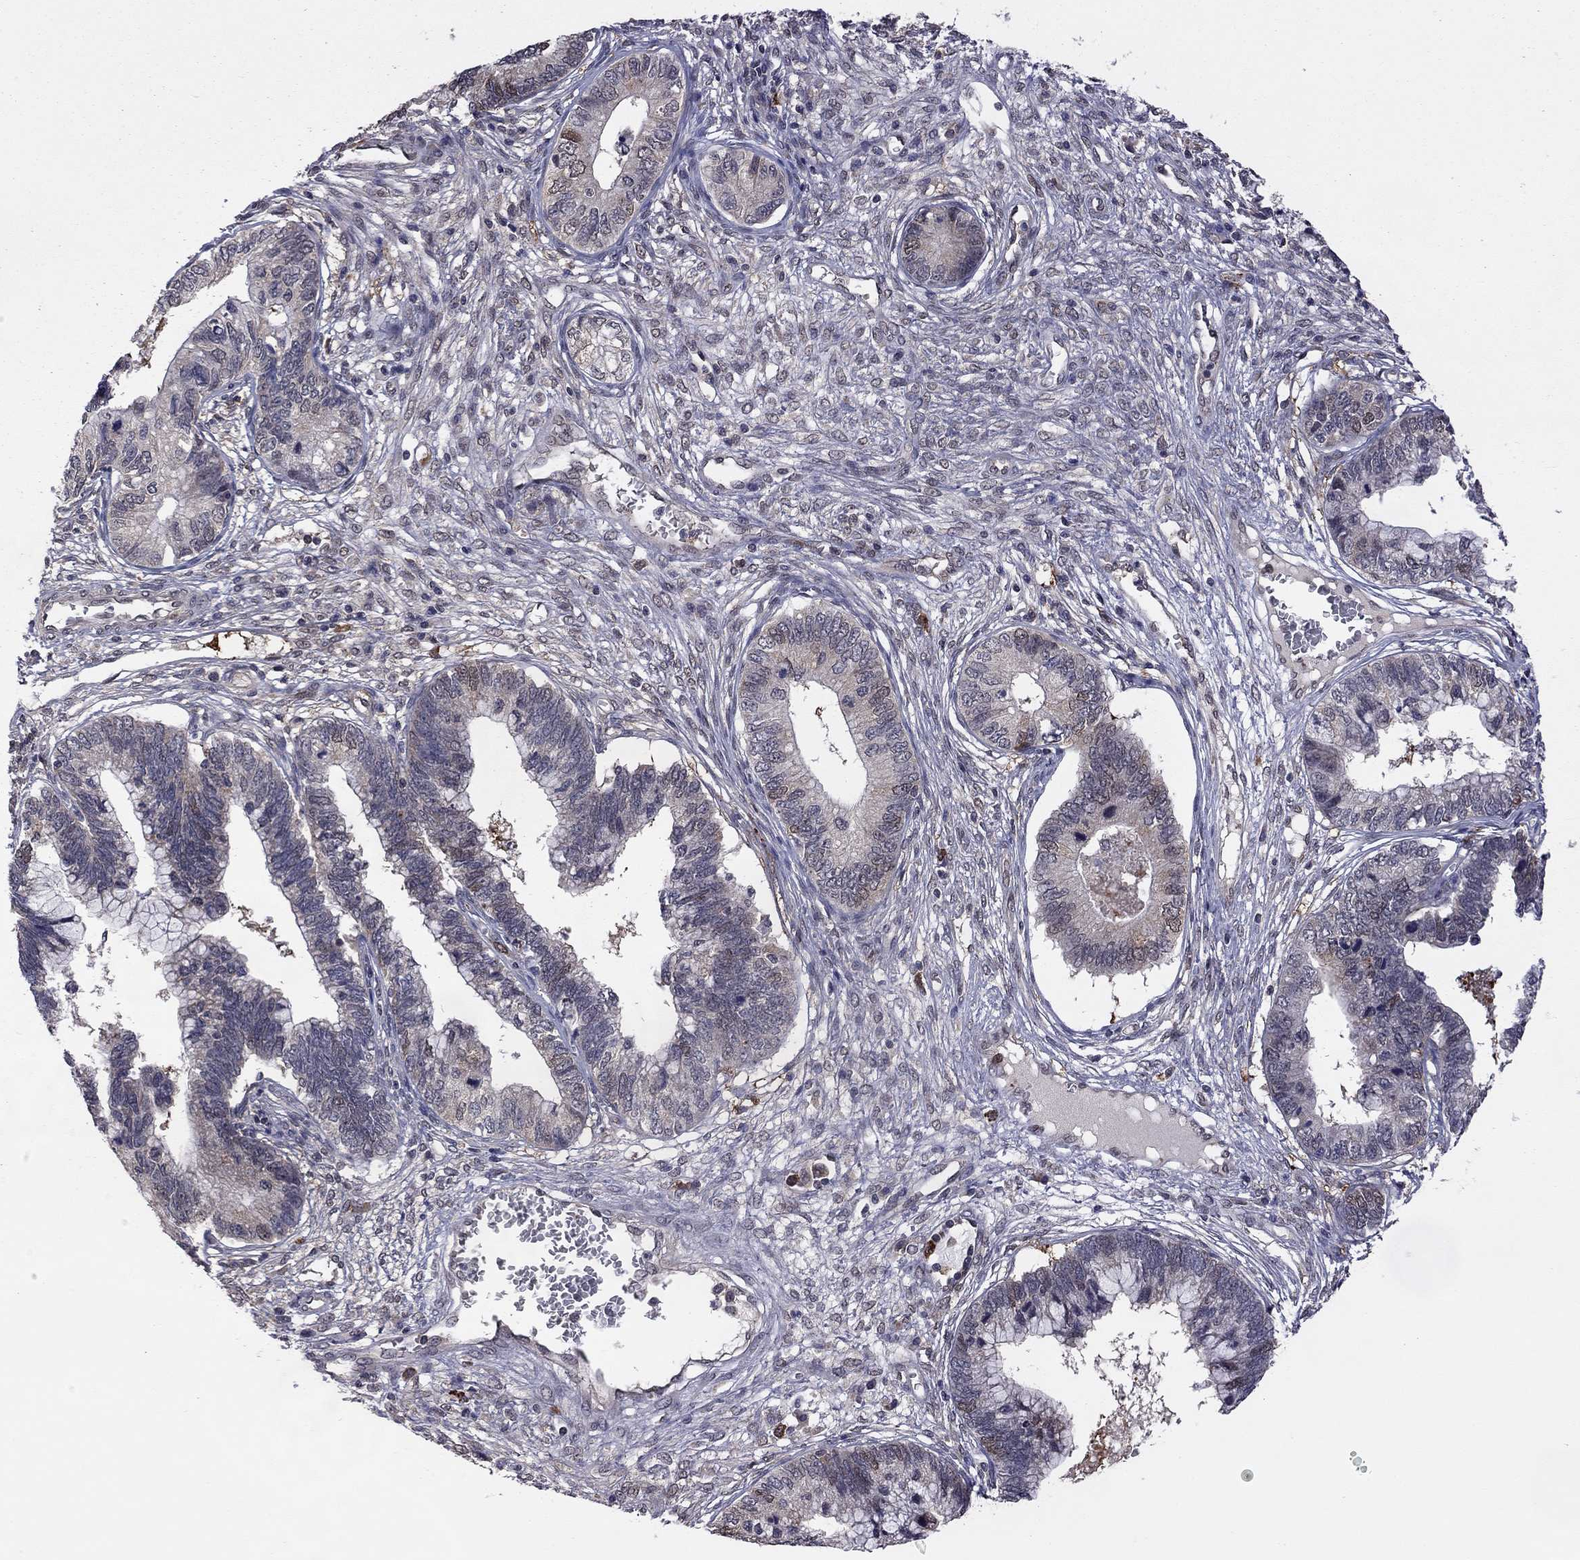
{"staining": {"intensity": "negative", "quantity": "none", "location": "none"}, "tissue": "cervical cancer", "cell_type": "Tumor cells", "image_type": "cancer", "snomed": [{"axis": "morphology", "description": "Adenocarcinoma, NOS"}, {"axis": "topography", "description": "Cervix"}], "caption": "High magnification brightfield microscopy of cervical adenocarcinoma stained with DAB (brown) and counterstained with hematoxylin (blue): tumor cells show no significant expression. The staining was performed using DAB to visualize the protein expression in brown, while the nuclei were stained in blue with hematoxylin (Magnification: 20x).", "gene": "GPAA1", "patient": {"sex": "female", "age": 44}}